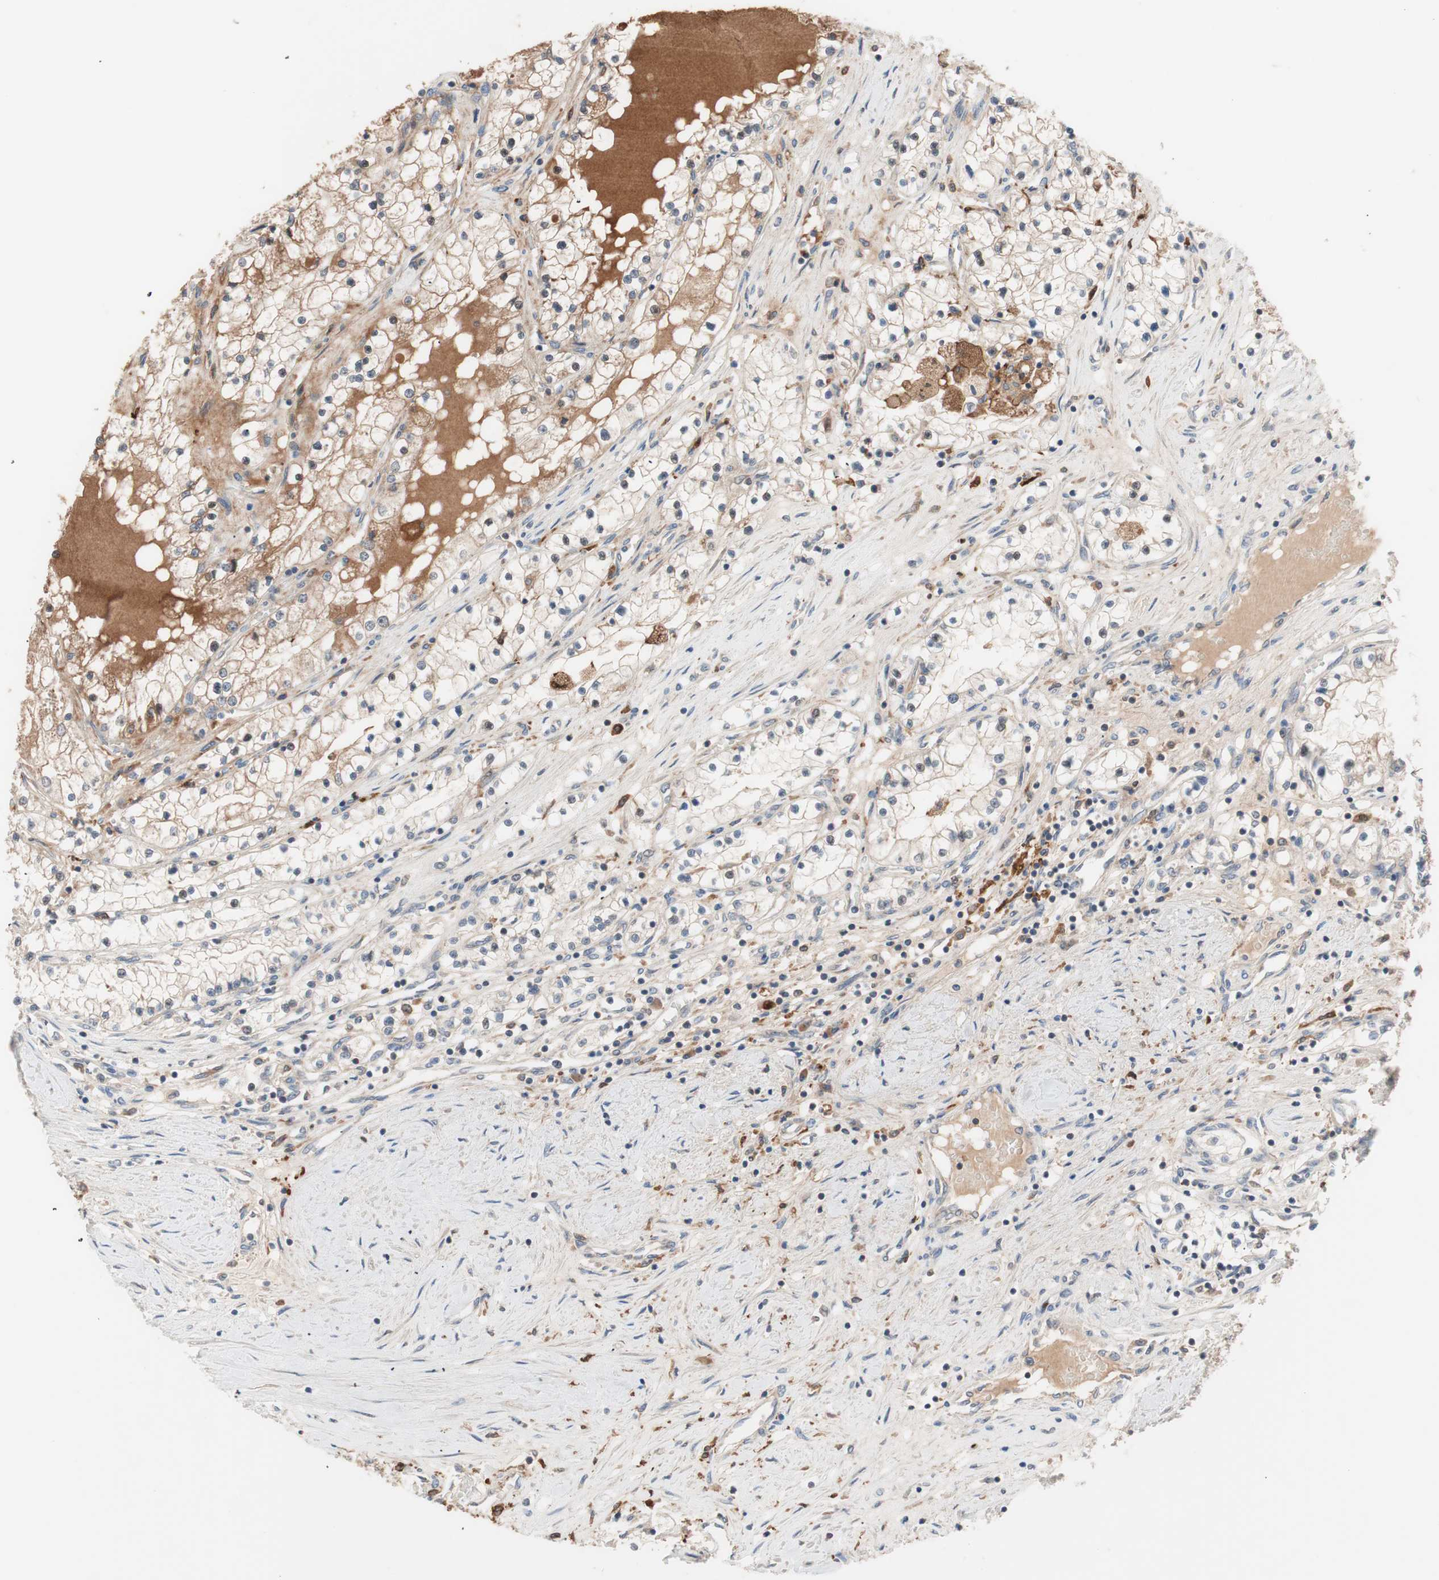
{"staining": {"intensity": "weak", "quantity": "25%-75%", "location": "cytoplasmic/membranous"}, "tissue": "renal cancer", "cell_type": "Tumor cells", "image_type": "cancer", "snomed": [{"axis": "morphology", "description": "Adenocarcinoma, NOS"}, {"axis": "topography", "description": "Kidney"}], "caption": "This image displays adenocarcinoma (renal) stained with immunohistochemistry to label a protein in brown. The cytoplasmic/membranous of tumor cells show weak positivity for the protein. Nuclei are counter-stained blue.", "gene": "HMBS", "patient": {"sex": "male", "age": 68}}